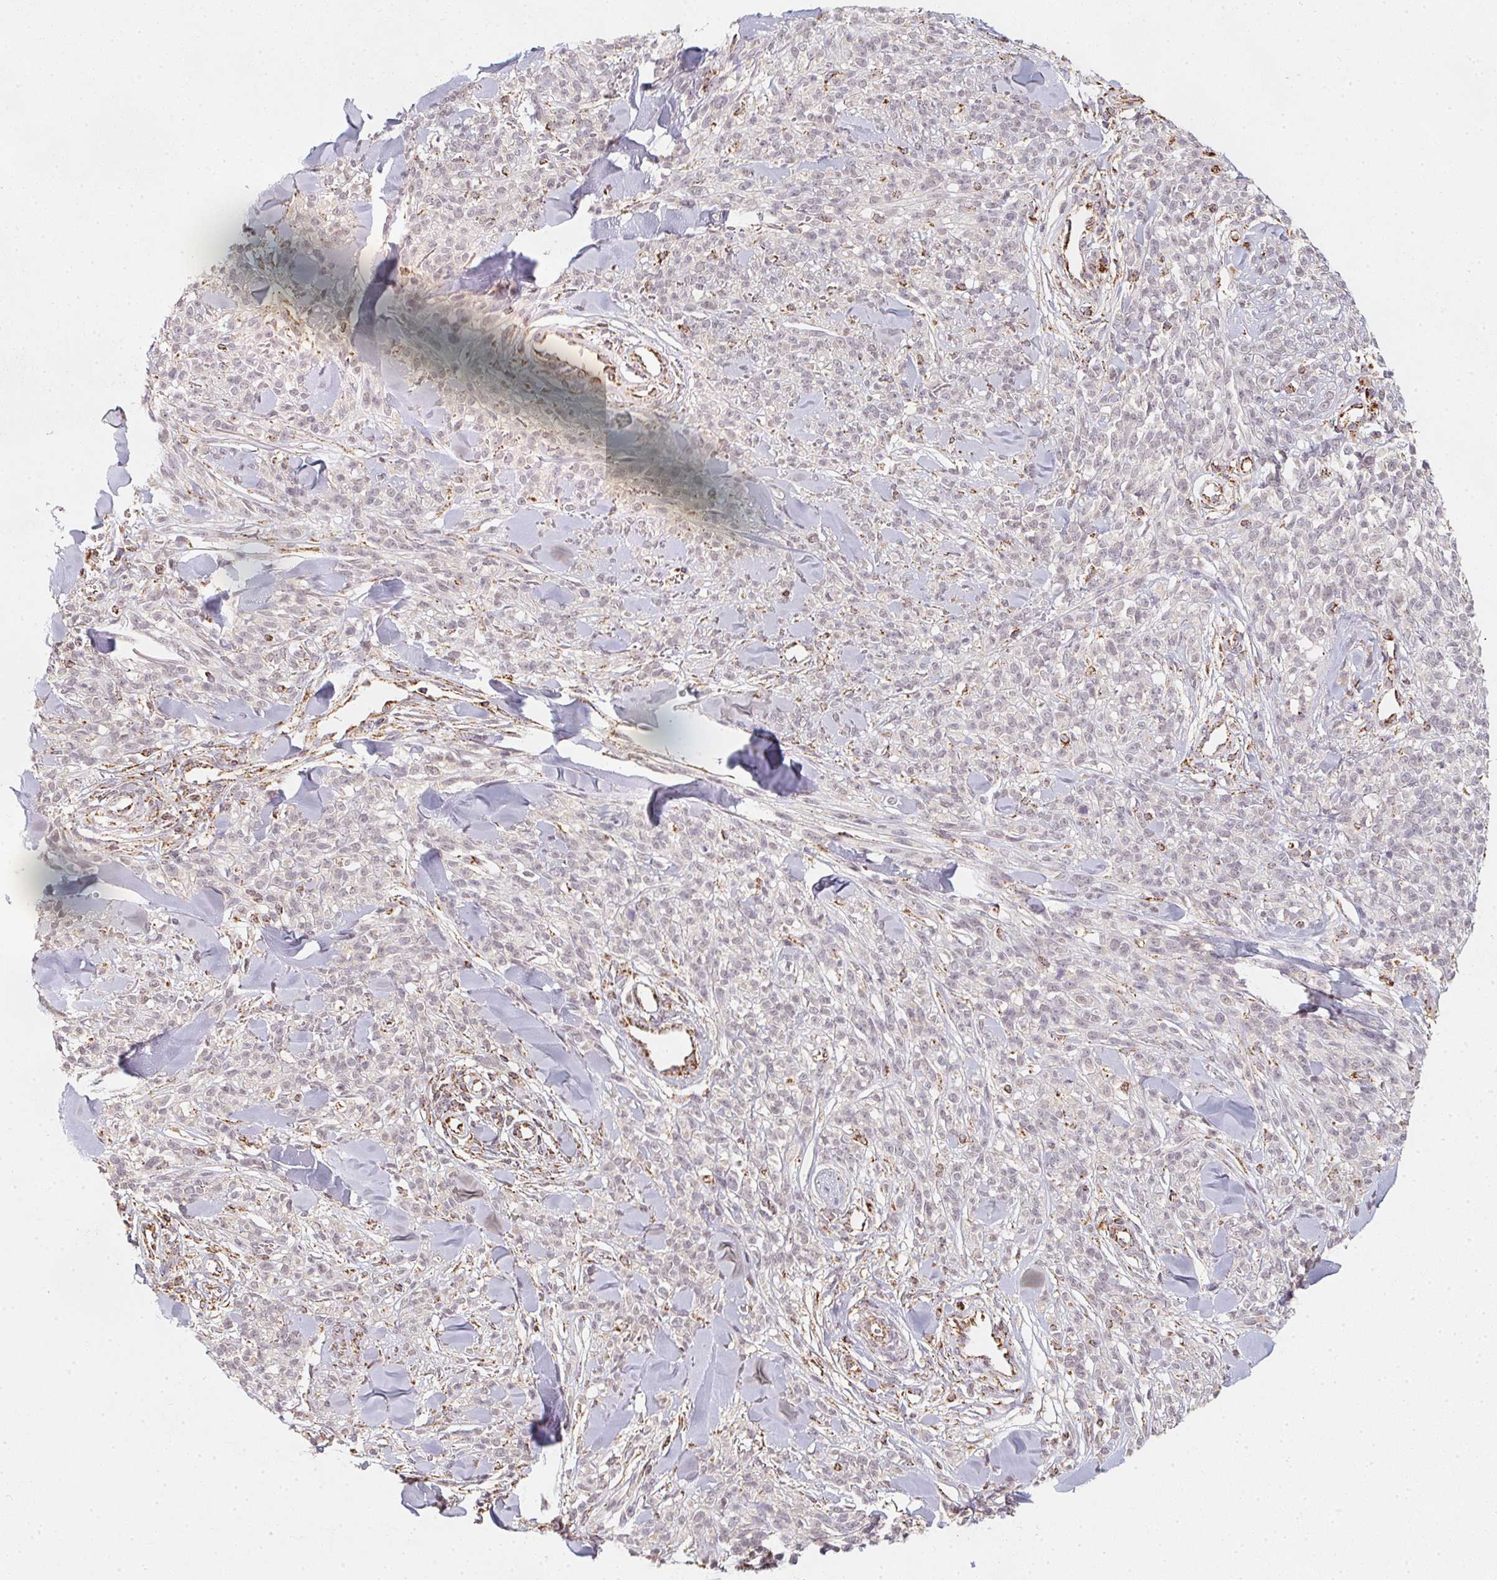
{"staining": {"intensity": "negative", "quantity": "none", "location": "none"}, "tissue": "melanoma", "cell_type": "Tumor cells", "image_type": "cancer", "snomed": [{"axis": "morphology", "description": "Malignant melanoma, NOS"}, {"axis": "topography", "description": "Skin"}, {"axis": "topography", "description": "Skin of trunk"}], "caption": "The immunohistochemistry (IHC) photomicrograph has no significant staining in tumor cells of malignant melanoma tissue.", "gene": "NDUFS6", "patient": {"sex": "male", "age": 74}}